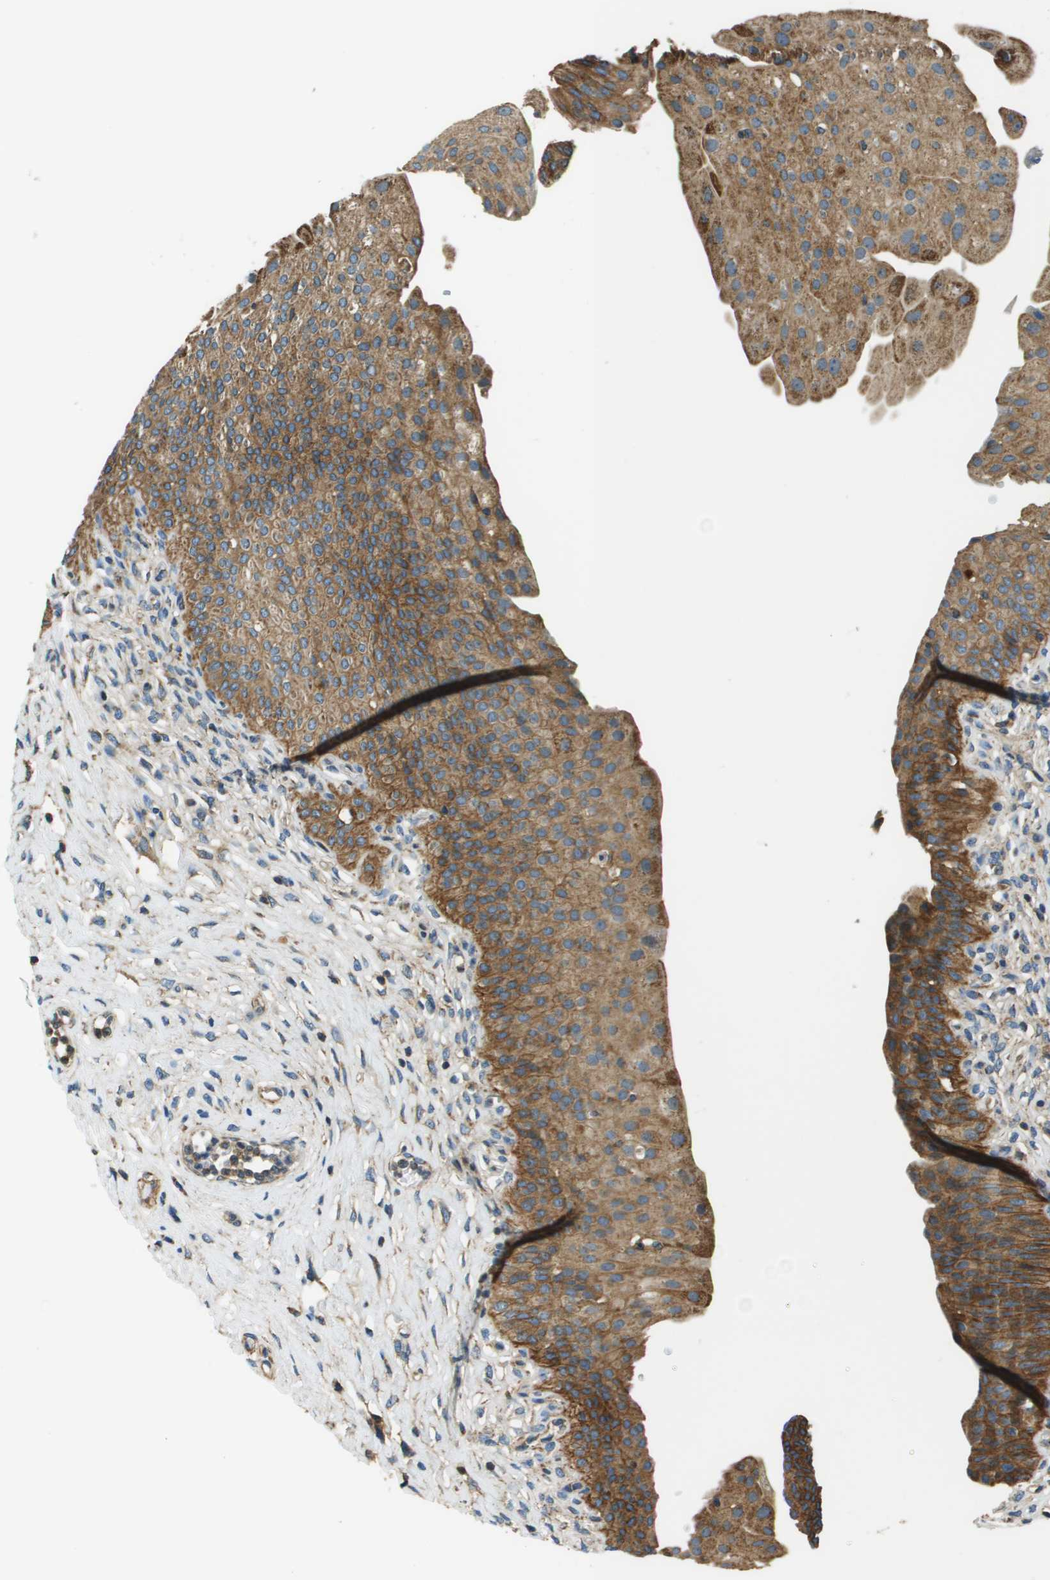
{"staining": {"intensity": "moderate", "quantity": ">75%", "location": "cytoplasmic/membranous"}, "tissue": "urinary bladder", "cell_type": "Urothelial cells", "image_type": "normal", "snomed": [{"axis": "morphology", "description": "Normal tissue, NOS"}, {"axis": "topography", "description": "Urinary bladder"}], "caption": "Immunohistochemical staining of unremarkable human urinary bladder displays medium levels of moderate cytoplasmic/membranous staining in about >75% of urothelial cells.", "gene": "TMEM51", "patient": {"sex": "male", "age": 46}}